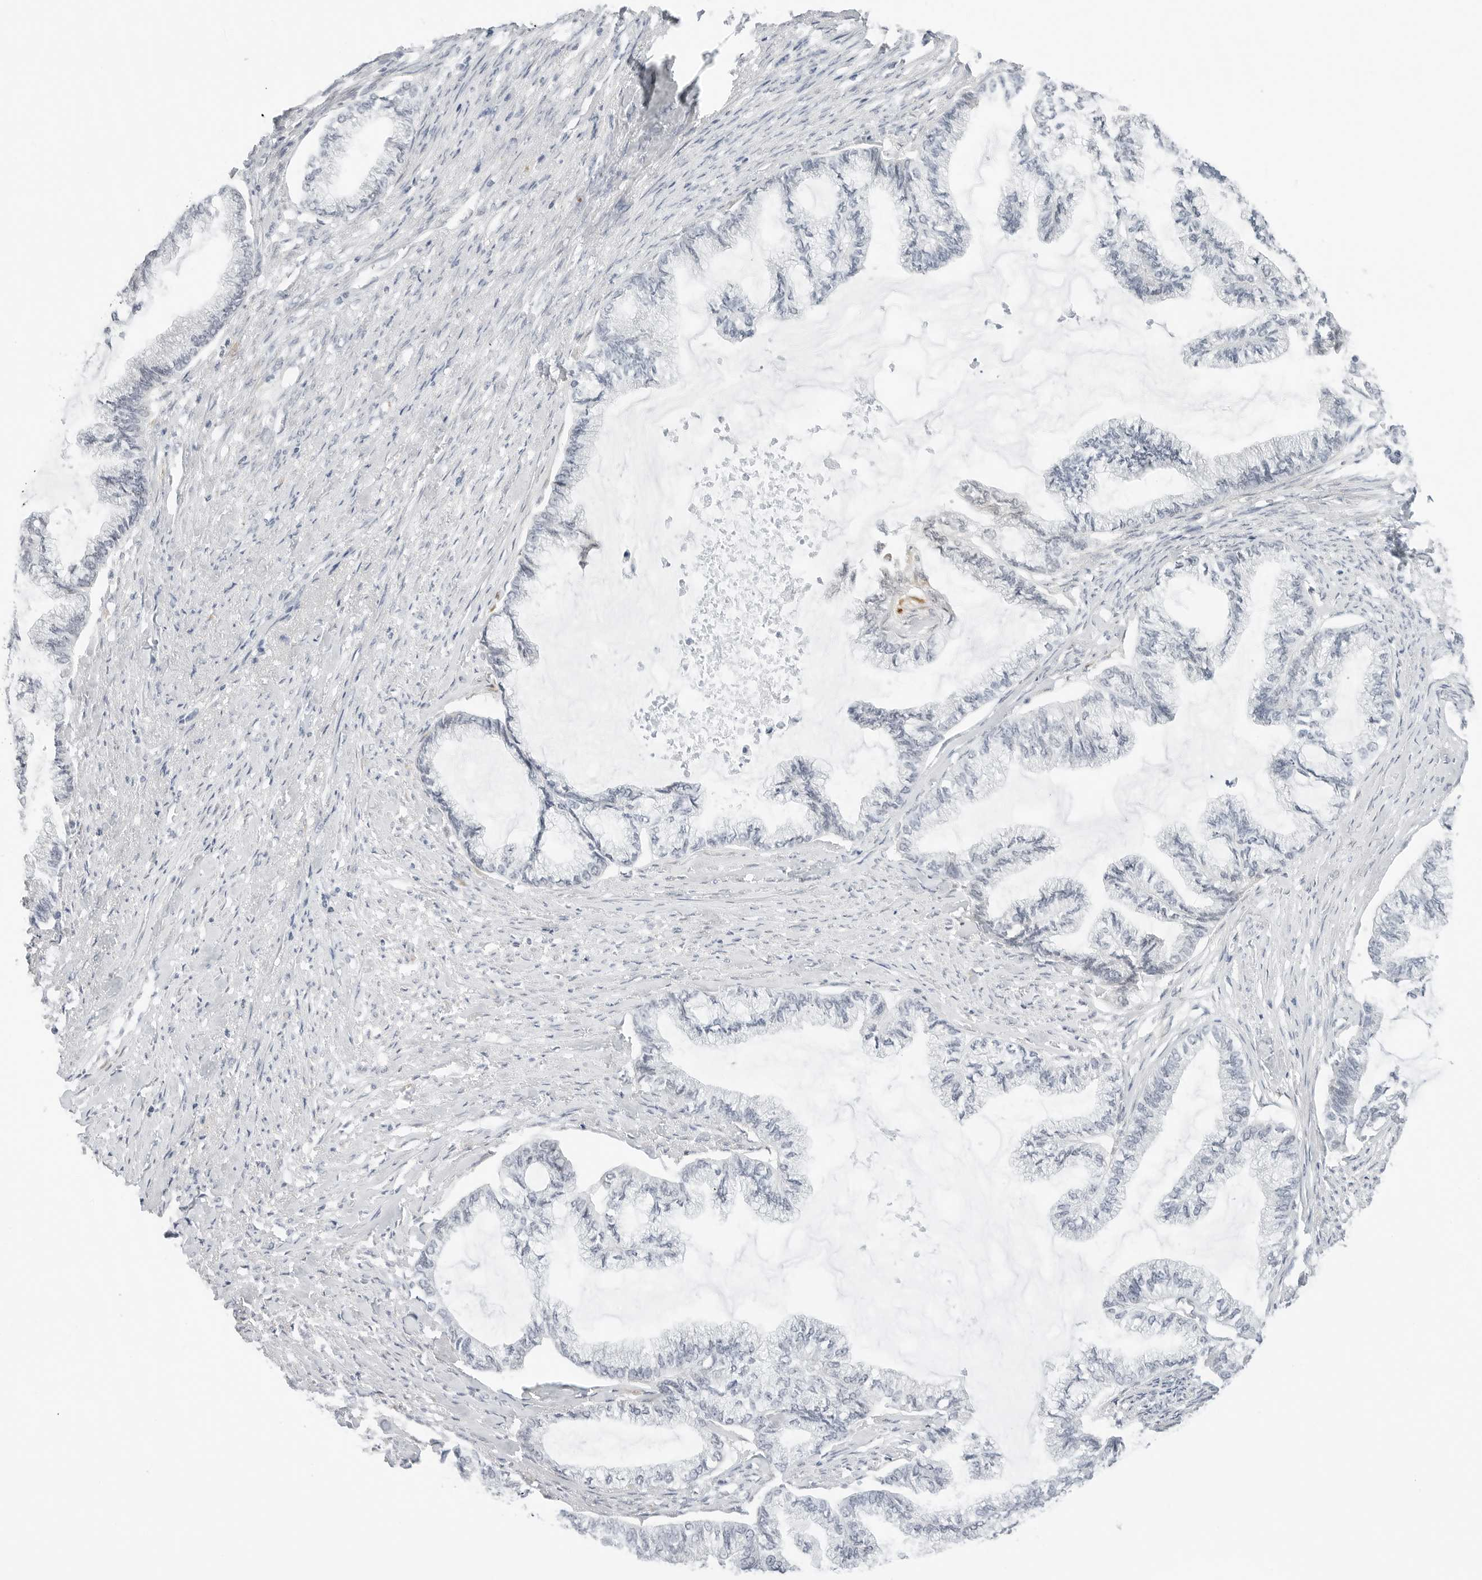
{"staining": {"intensity": "negative", "quantity": "none", "location": "none"}, "tissue": "endometrial cancer", "cell_type": "Tumor cells", "image_type": "cancer", "snomed": [{"axis": "morphology", "description": "Adenocarcinoma, NOS"}, {"axis": "topography", "description": "Endometrium"}], "caption": "There is no significant staining in tumor cells of endometrial cancer.", "gene": "TSEN2", "patient": {"sex": "female", "age": 86}}